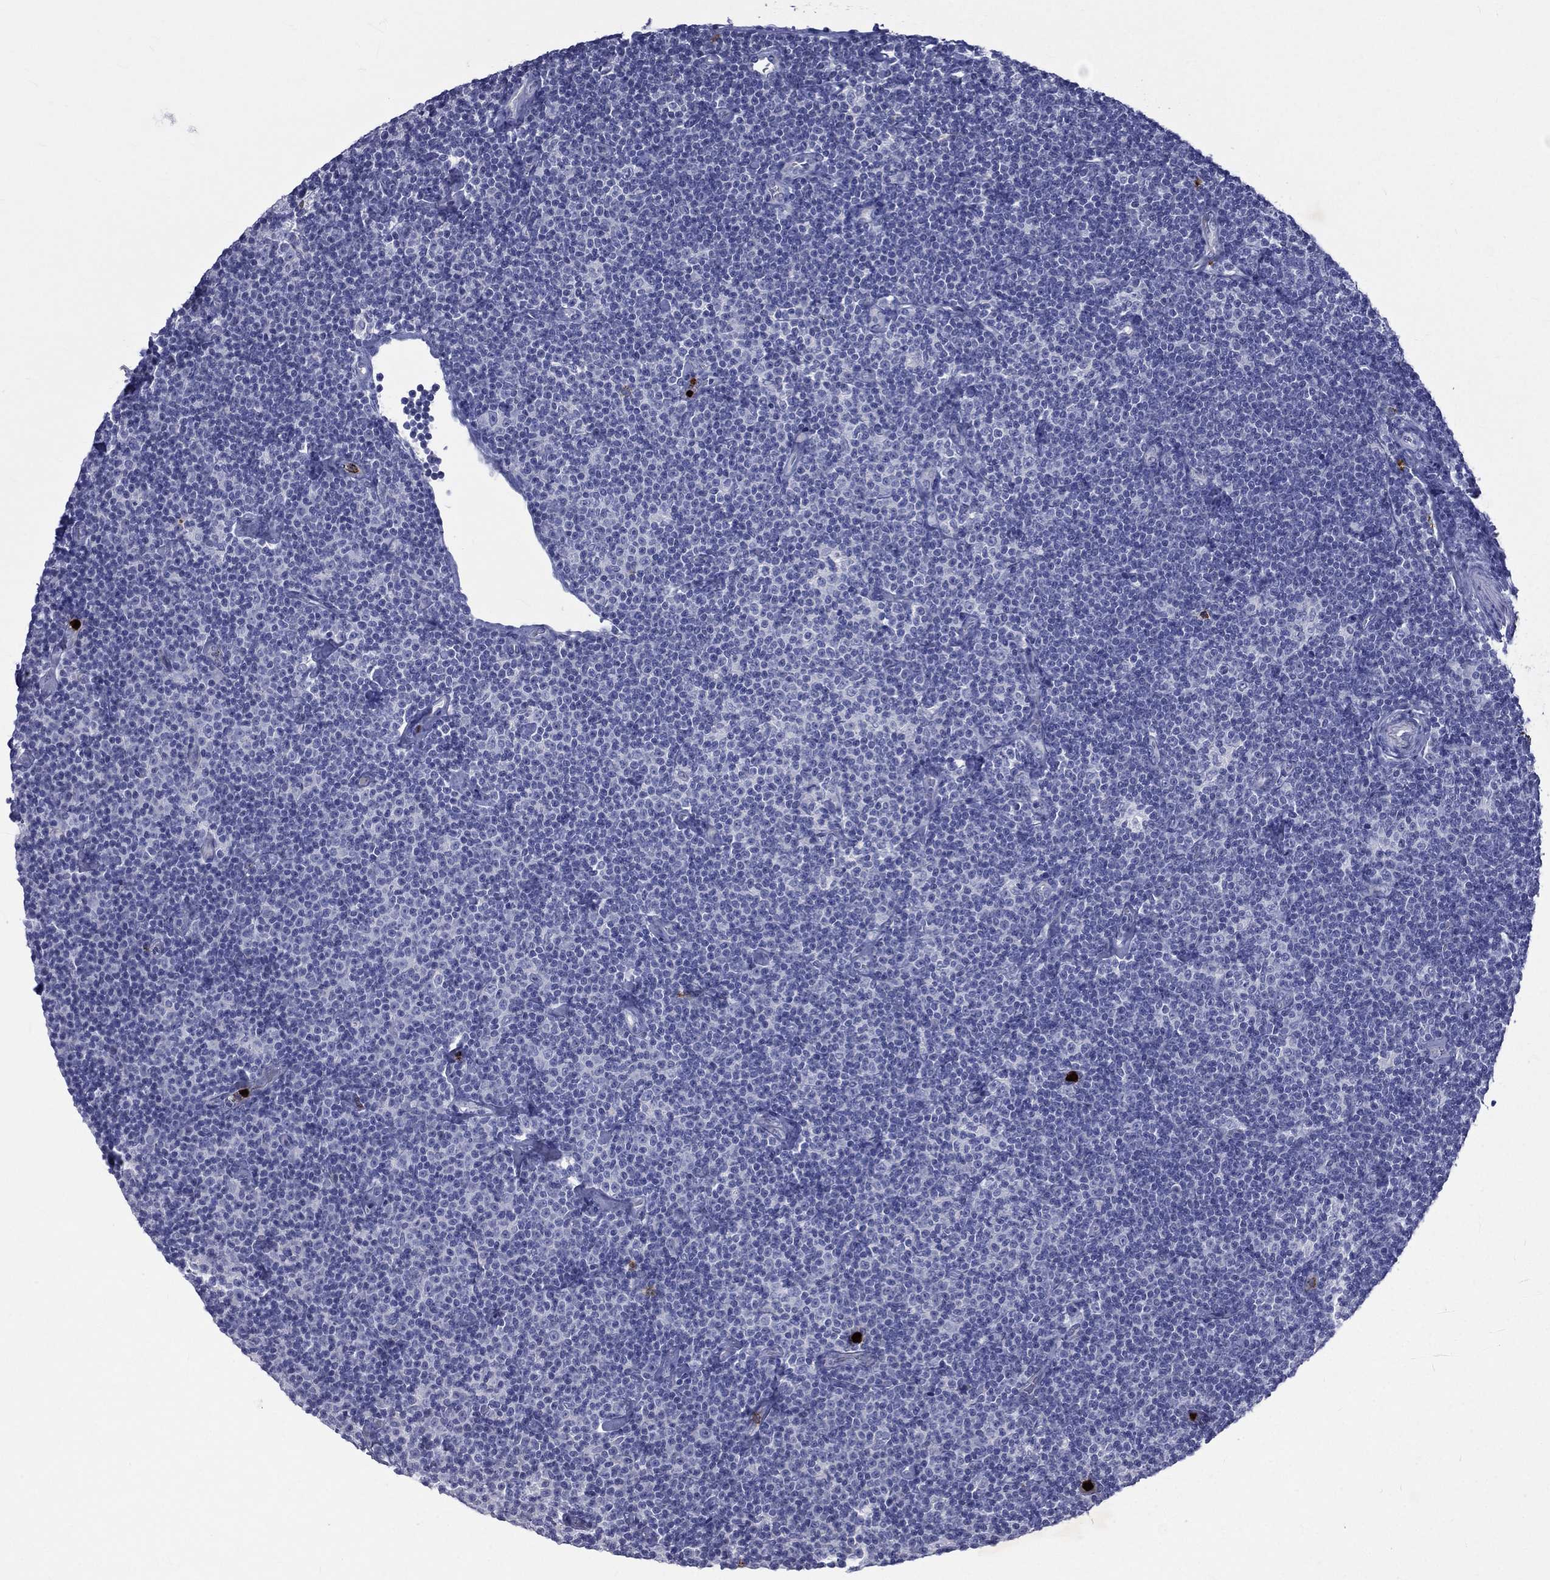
{"staining": {"intensity": "negative", "quantity": "none", "location": "none"}, "tissue": "lymphoma", "cell_type": "Tumor cells", "image_type": "cancer", "snomed": [{"axis": "morphology", "description": "Malignant lymphoma, non-Hodgkin's type, Low grade"}, {"axis": "topography", "description": "Lymph node"}], "caption": "Tumor cells are negative for protein expression in human malignant lymphoma, non-Hodgkin's type (low-grade).", "gene": "ELANE", "patient": {"sex": "male", "age": 81}}